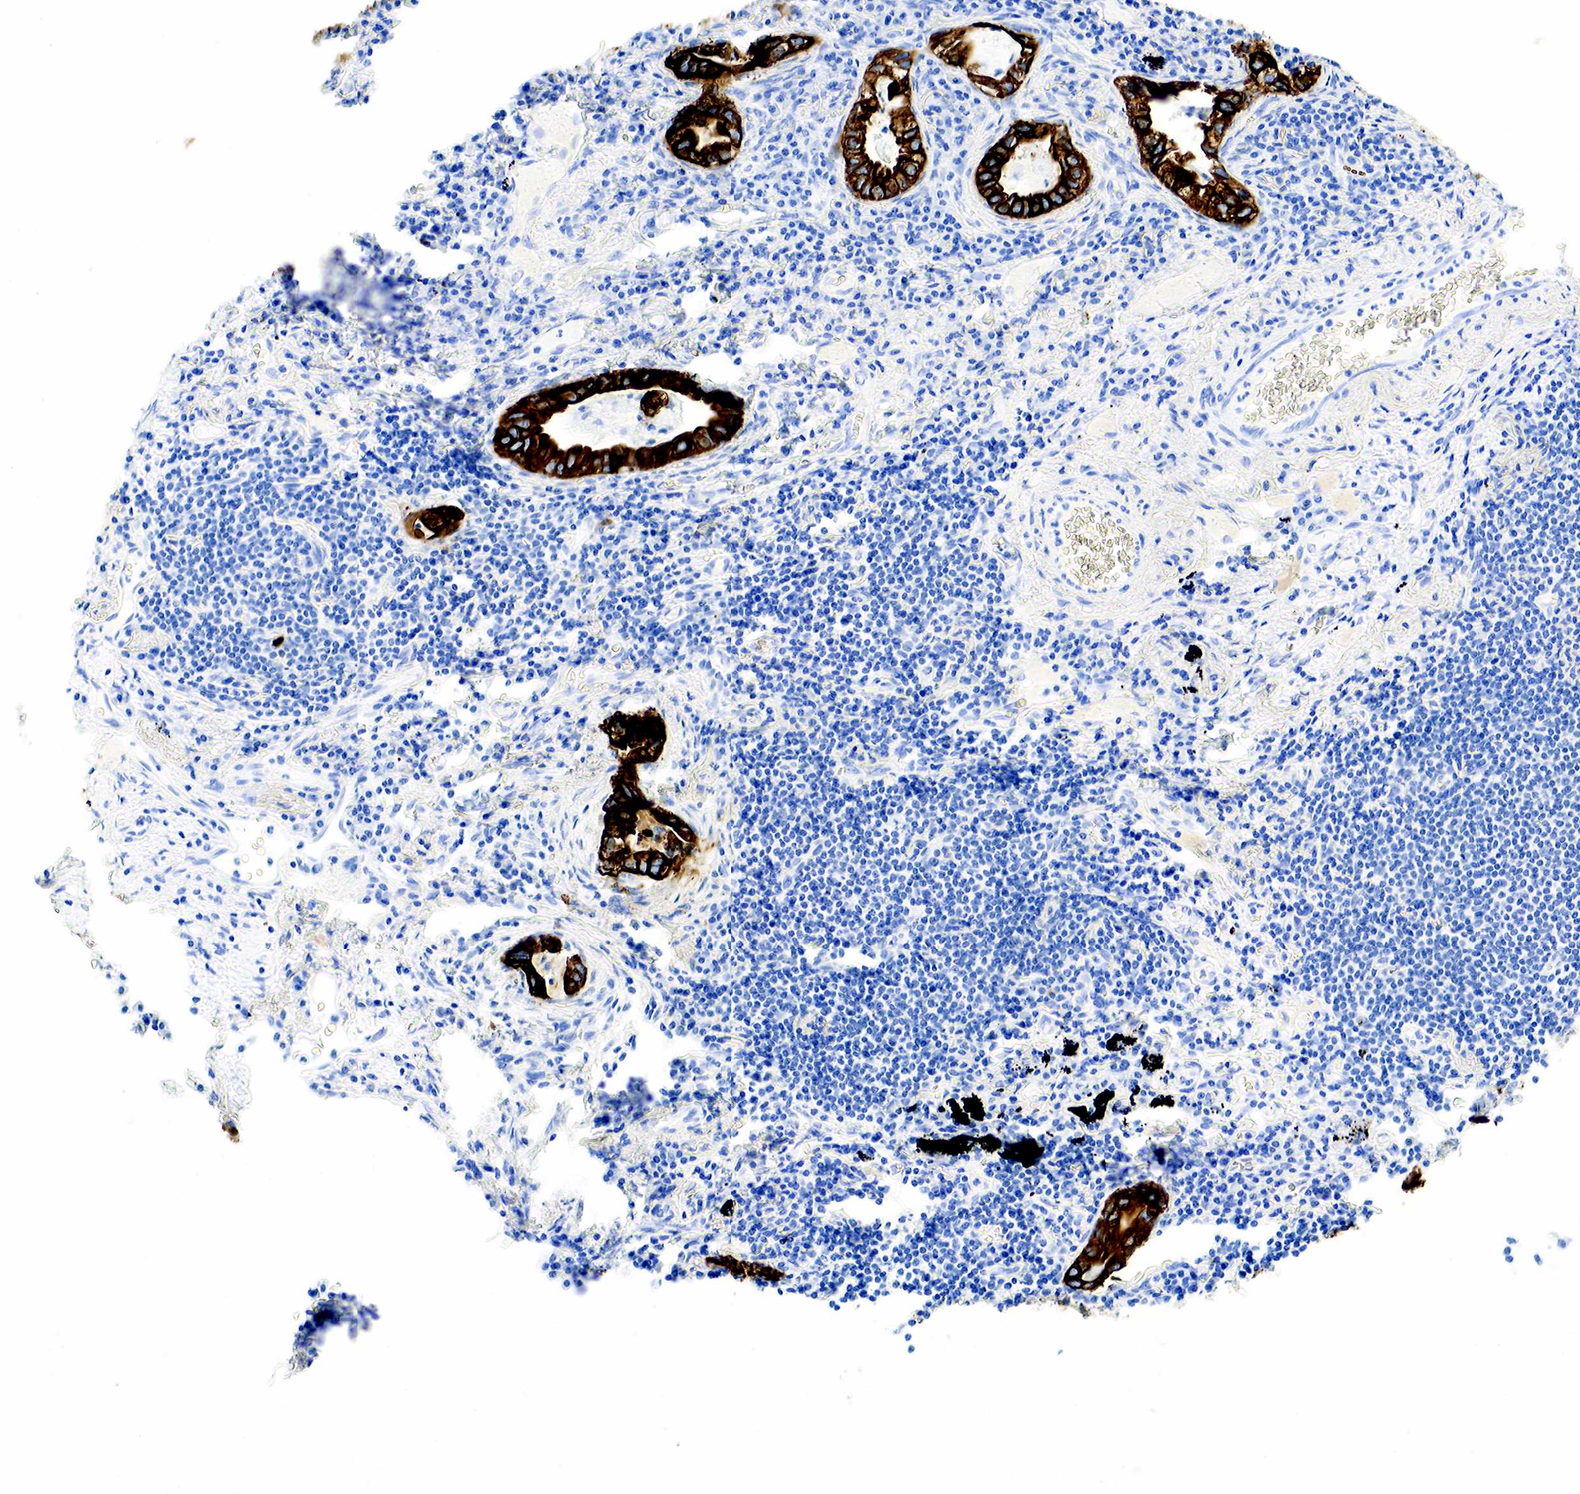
{"staining": {"intensity": "strong", "quantity": ">75%", "location": "cytoplasmic/membranous"}, "tissue": "lung cancer", "cell_type": "Tumor cells", "image_type": "cancer", "snomed": [{"axis": "morphology", "description": "Adenocarcinoma, NOS"}, {"axis": "topography", "description": "Lung"}], "caption": "Tumor cells display high levels of strong cytoplasmic/membranous expression in about >75% of cells in lung adenocarcinoma.", "gene": "KRT7", "patient": {"sex": "female", "age": 50}}